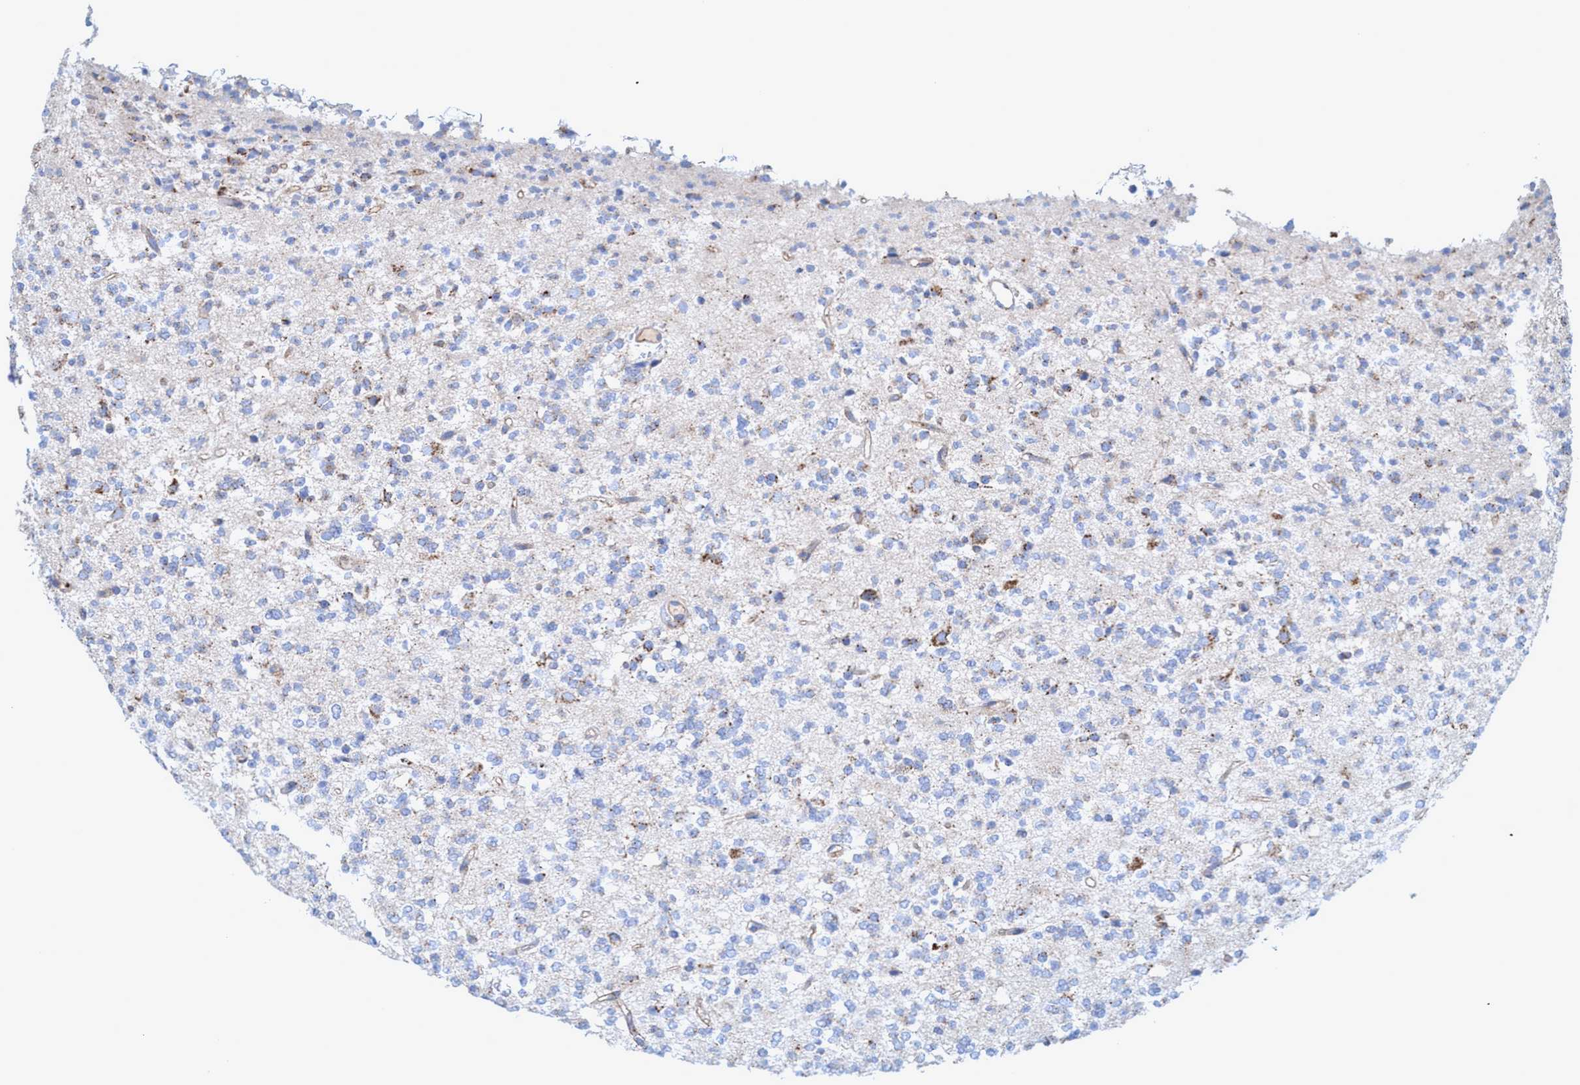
{"staining": {"intensity": "weak", "quantity": "<25%", "location": "cytoplasmic/membranous"}, "tissue": "glioma", "cell_type": "Tumor cells", "image_type": "cancer", "snomed": [{"axis": "morphology", "description": "Glioma, malignant, Low grade"}, {"axis": "topography", "description": "Brain"}], "caption": "A micrograph of human glioma is negative for staining in tumor cells. Nuclei are stained in blue.", "gene": "TRIM65", "patient": {"sex": "male", "age": 38}}